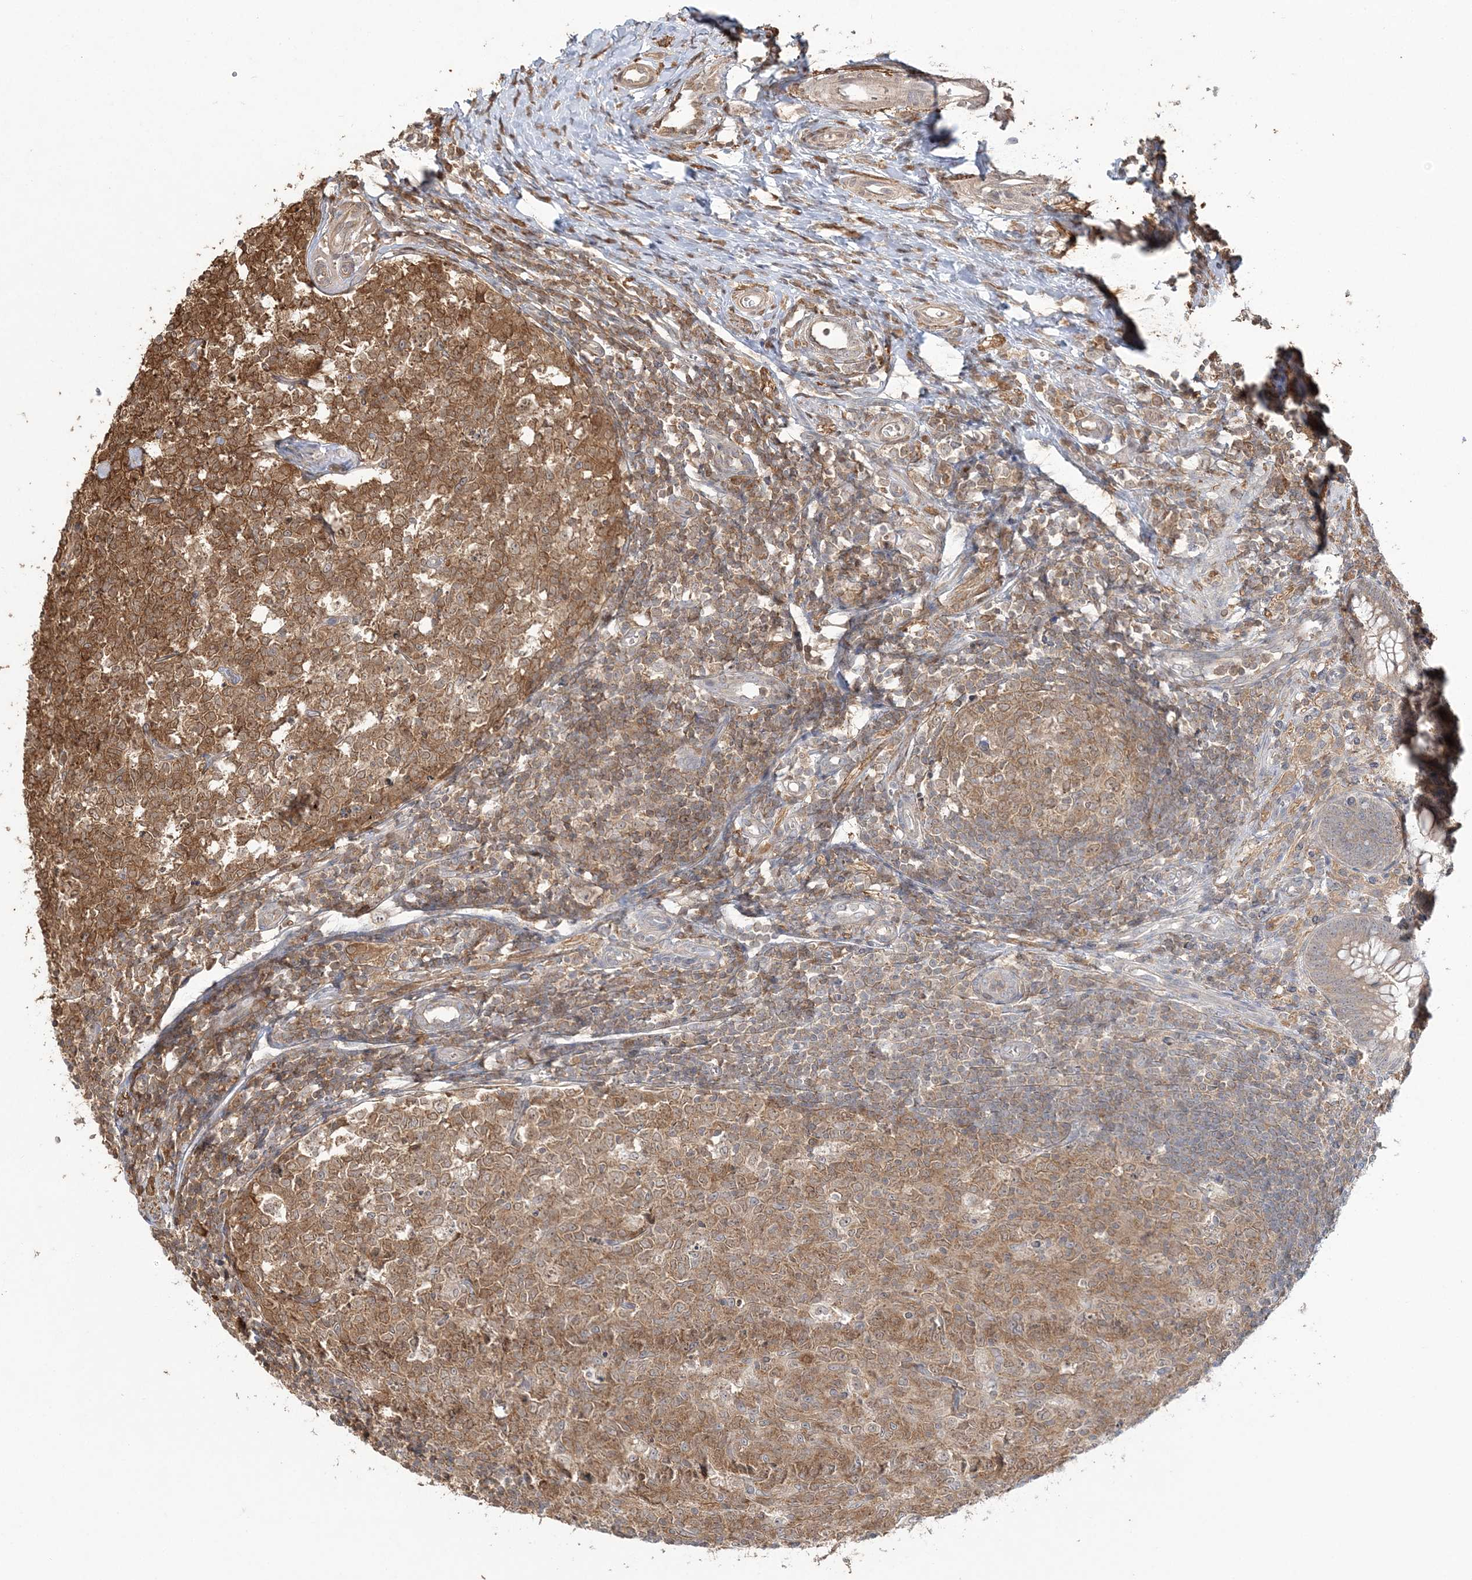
{"staining": {"intensity": "moderate", "quantity": ">75%", "location": "cytoplasmic/membranous"}, "tissue": "appendix", "cell_type": "Glandular cells", "image_type": "normal", "snomed": [{"axis": "morphology", "description": "Normal tissue, NOS"}, {"axis": "topography", "description": "Appendix"}], "caption": "This photomicrograph reveals unremarkable appendix stained with immunohistochemistry (IHC) to label a protein in brown. The cytoplasmic/membranous of glandular cells show moderate positivity for the protein. Nuclei are counter-stained blue.", "gene": "CAB39", "patient": {"sex": "male", "age": 14}}